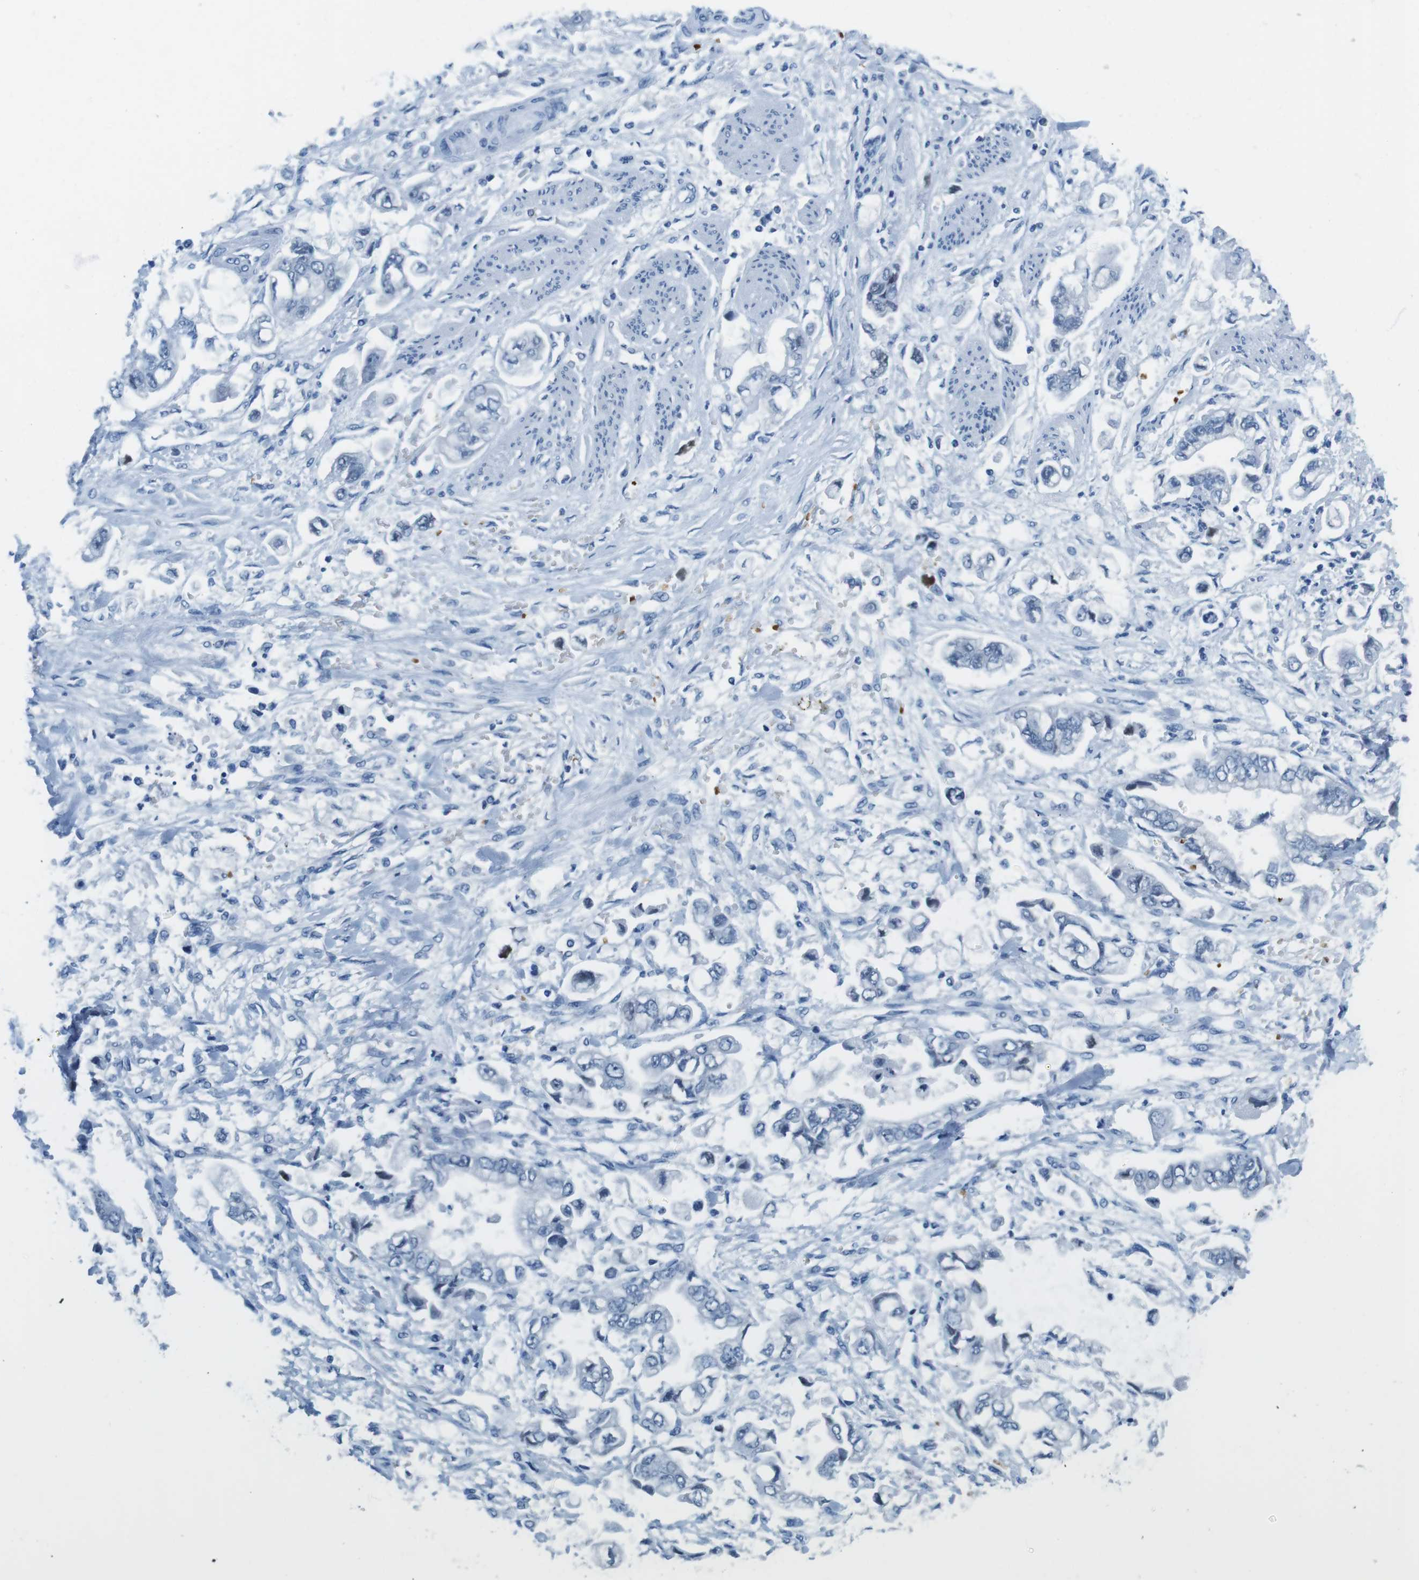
{"staining": {"intensity": "negative", "quantity": "none", "location": "none"}, "tissue": "stomach cancer", "cell_type": "Tumor cells", "image_type": "cancer", "snomed": [{"axis": "morphology", "description": "Normal tissue, NOS"}, {"axis": "morphology", "description": "Adenocarcinoma, NOS"}, {"axis": "topography", "description": "Stomach"}], "caption": "Histopathology image shows no significant protein staining in tumor cells of stomach cancer.", "gene": "TFAP2C", "patient": {"sex": "male", "age": 62}}